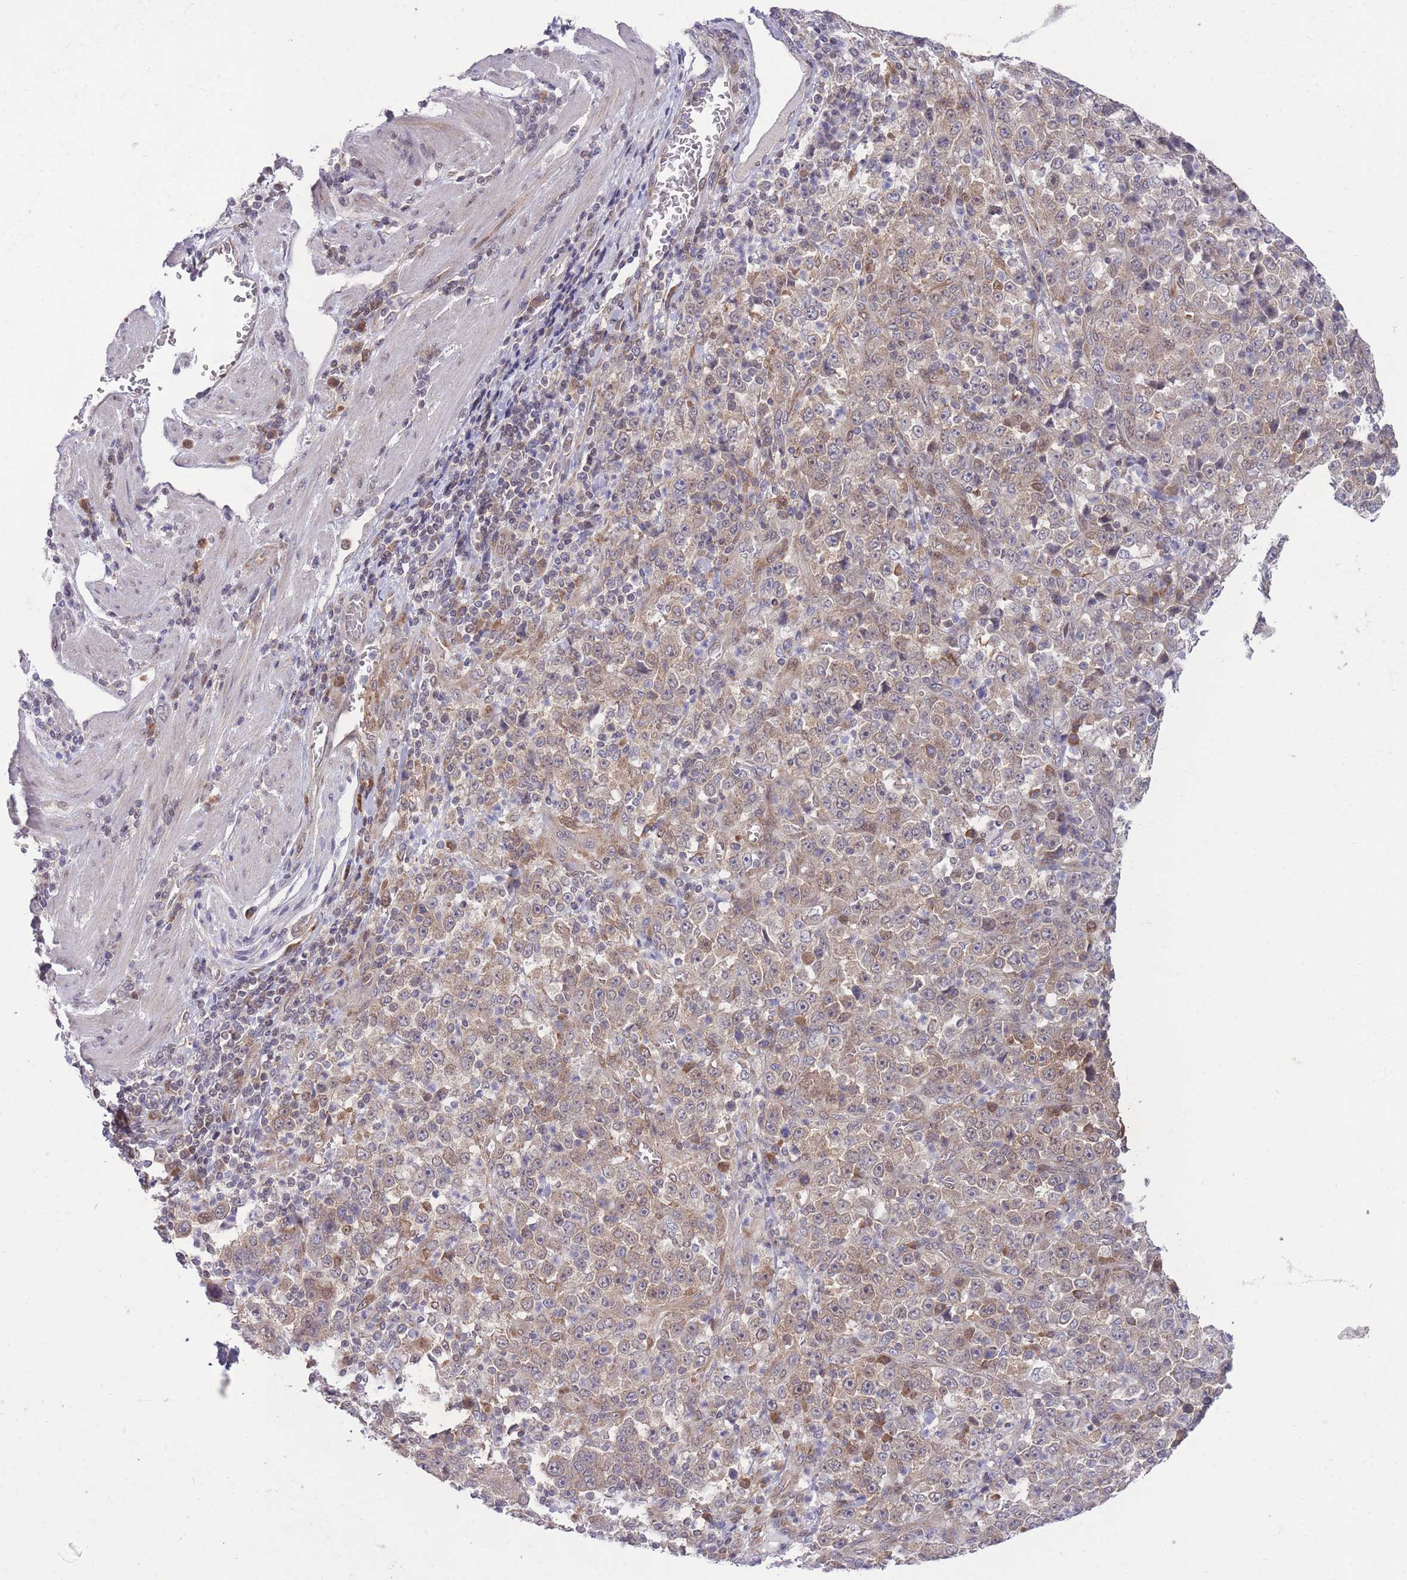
{"staining": {"intensity": "weak", "quantity": ">75%", "location": "cytoplasmic/membranous"}, "tissue": "stomach cancer", "cell_type": "Tumor cells", "image_type": "cancer", "snomed": [{"axis": "morphology", "description": "Normal tissue, NOS"}, {"axis": "morphology", "description": "Adenocarcinoma, NOS"}, {"axis": "topography", "description": "Stomach, upper"}, {"axis": "topography", "description": "Stomach"}], "caption": "Tumor cells display weak cytoplasmic/membranous expression in approximately >75% of cells in adenocarcinoma (stomach).", "gene": "RIC8A", "patient": {"sex": "male", "age": 59}}